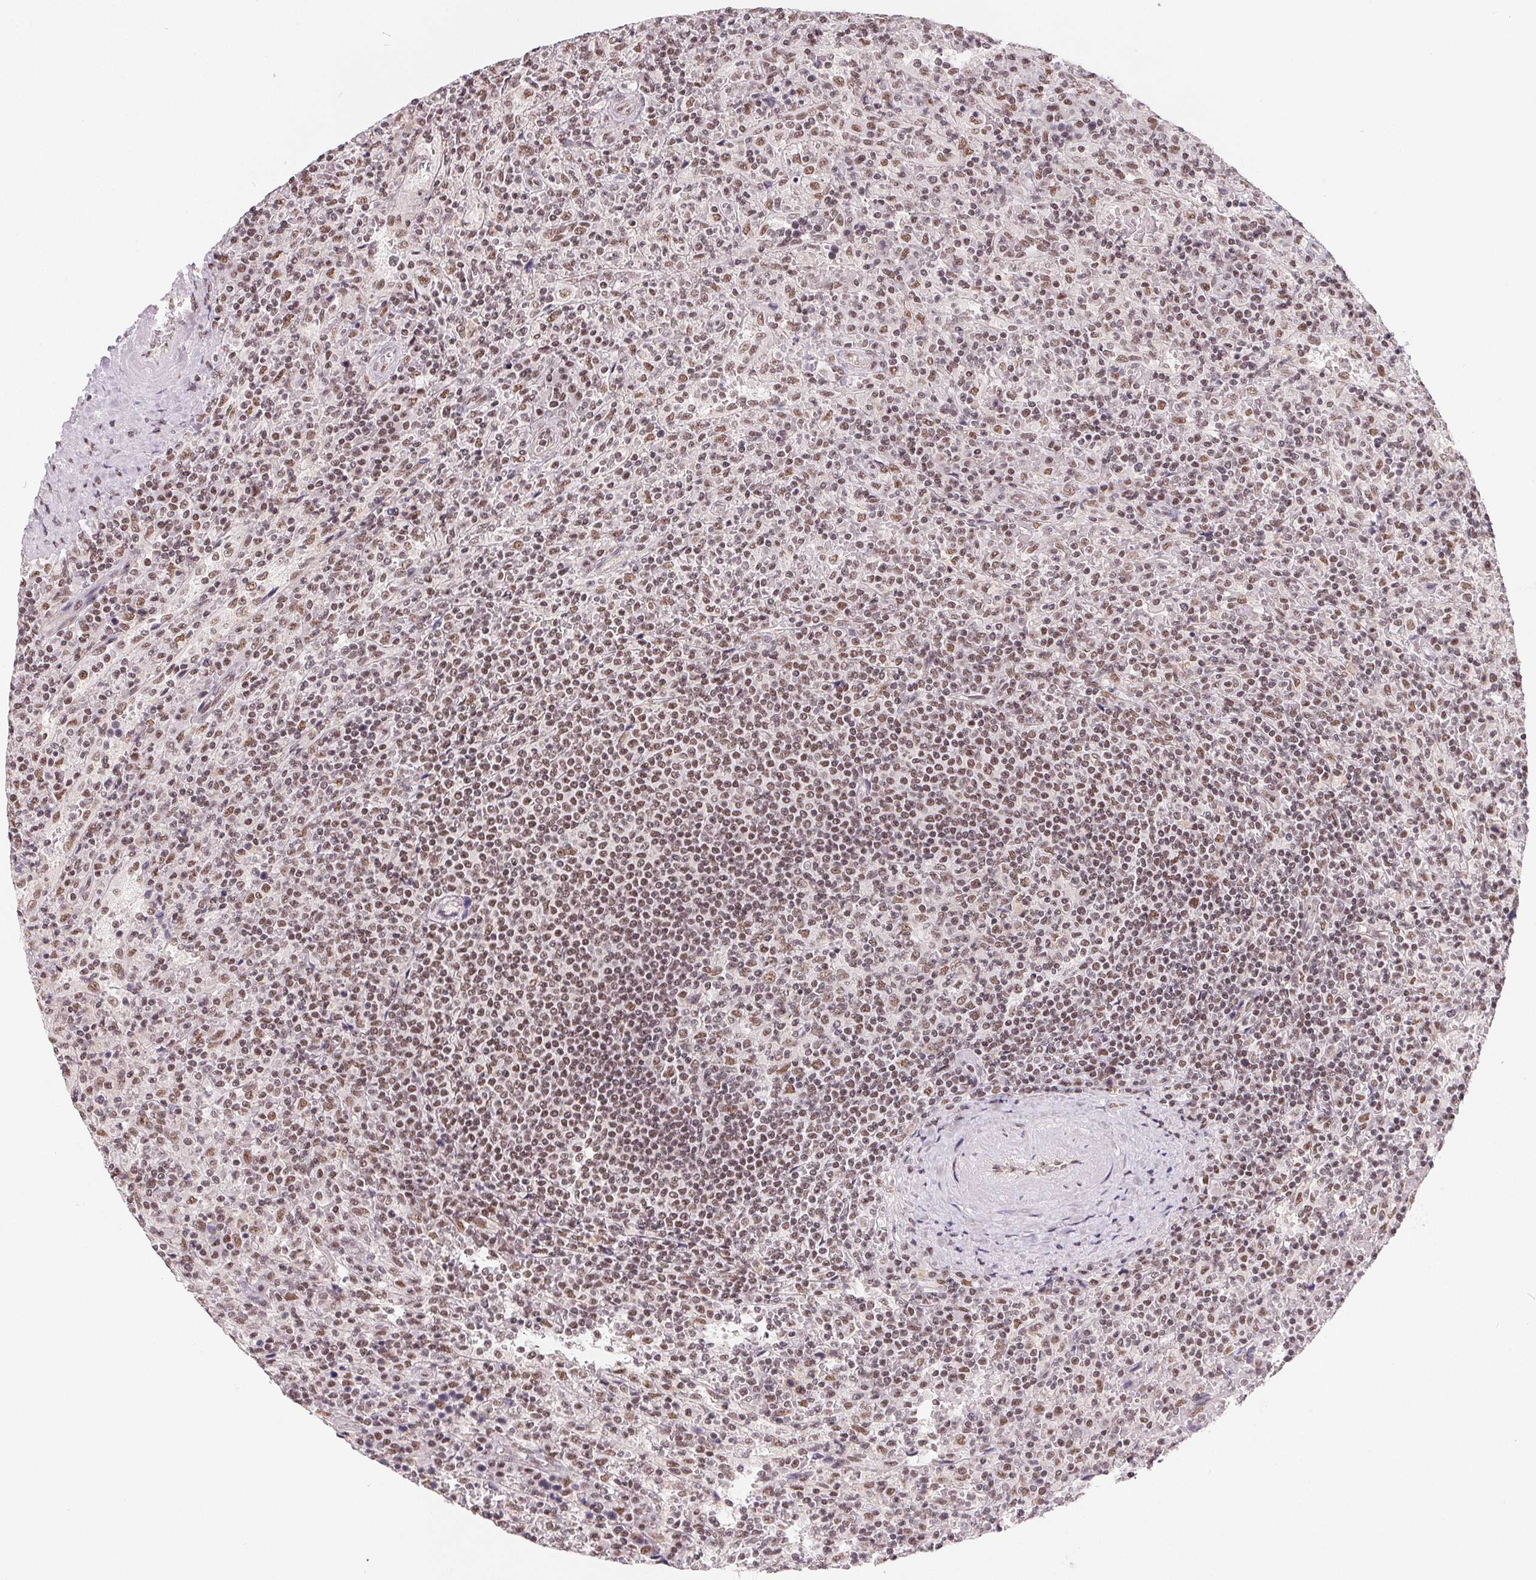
{"staining": {"intensity": "moderate", "quantity": ">75%", "location": "nuclear"}, "tissue": "lymphoma", "cell_type": "Tumor cells", "image_type": "cancer", "snomed": [{"axis": "morphology", "description": "Malignant lymphoma, non-Hodgkin's type, Low grade"}, {"axis": "topography", "description": "Spleen"}], "caption": "Protein staining by IHC exhibits moderate nuclear expression in about >75% of tumor cells in lymphoma. The staining was performed using DAB (3,3'-diaminobenzidine) to visualize the protein expression in brown, while the nuclei were stained in blue with hematoxylin (Magnification: 20x).", "gene": "TCERG1", "patient": {"sex": "male", "age": 62}}